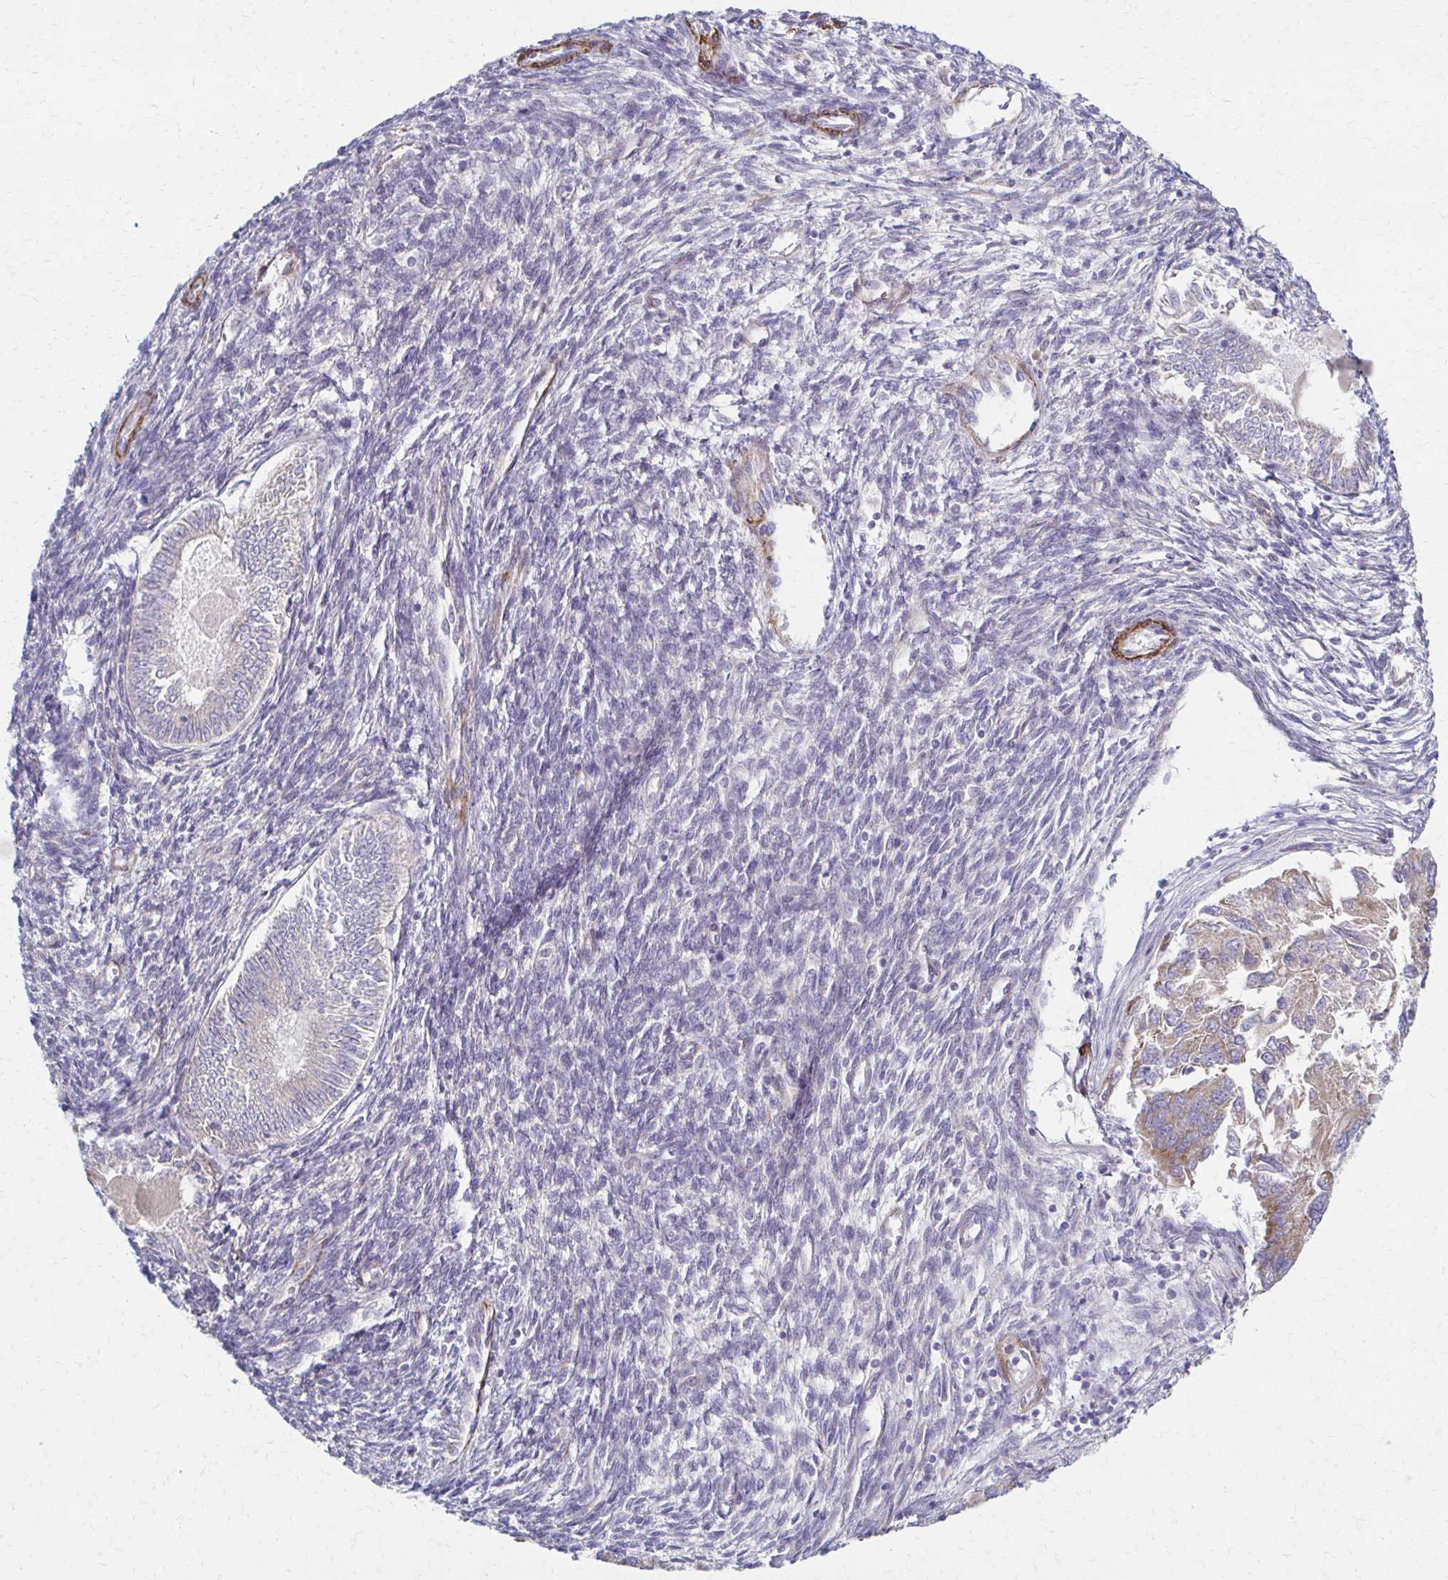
{"staining": {"intensity": "weak", "quantity": "25%-75%", "location": "cytoplasmic/membranous"}, "tissue": "endometrial cancer", "cell_type": "Tumor cells", "image_type": "cancer", "snomed": [{"axis": "morphology", "description": "Carcinoma, NOS"}, {"axis": "topography", "description": "Uterus"}], "caption": "The micrograph exhibits immunohistochemical staining of endometrial cancer. There is weak cytoplasmic/membranous expression is seen in about 25%-75% of tumor cells.", "gene": "TIMMDC1", "patient": {"sex": "female", "age": 76}}